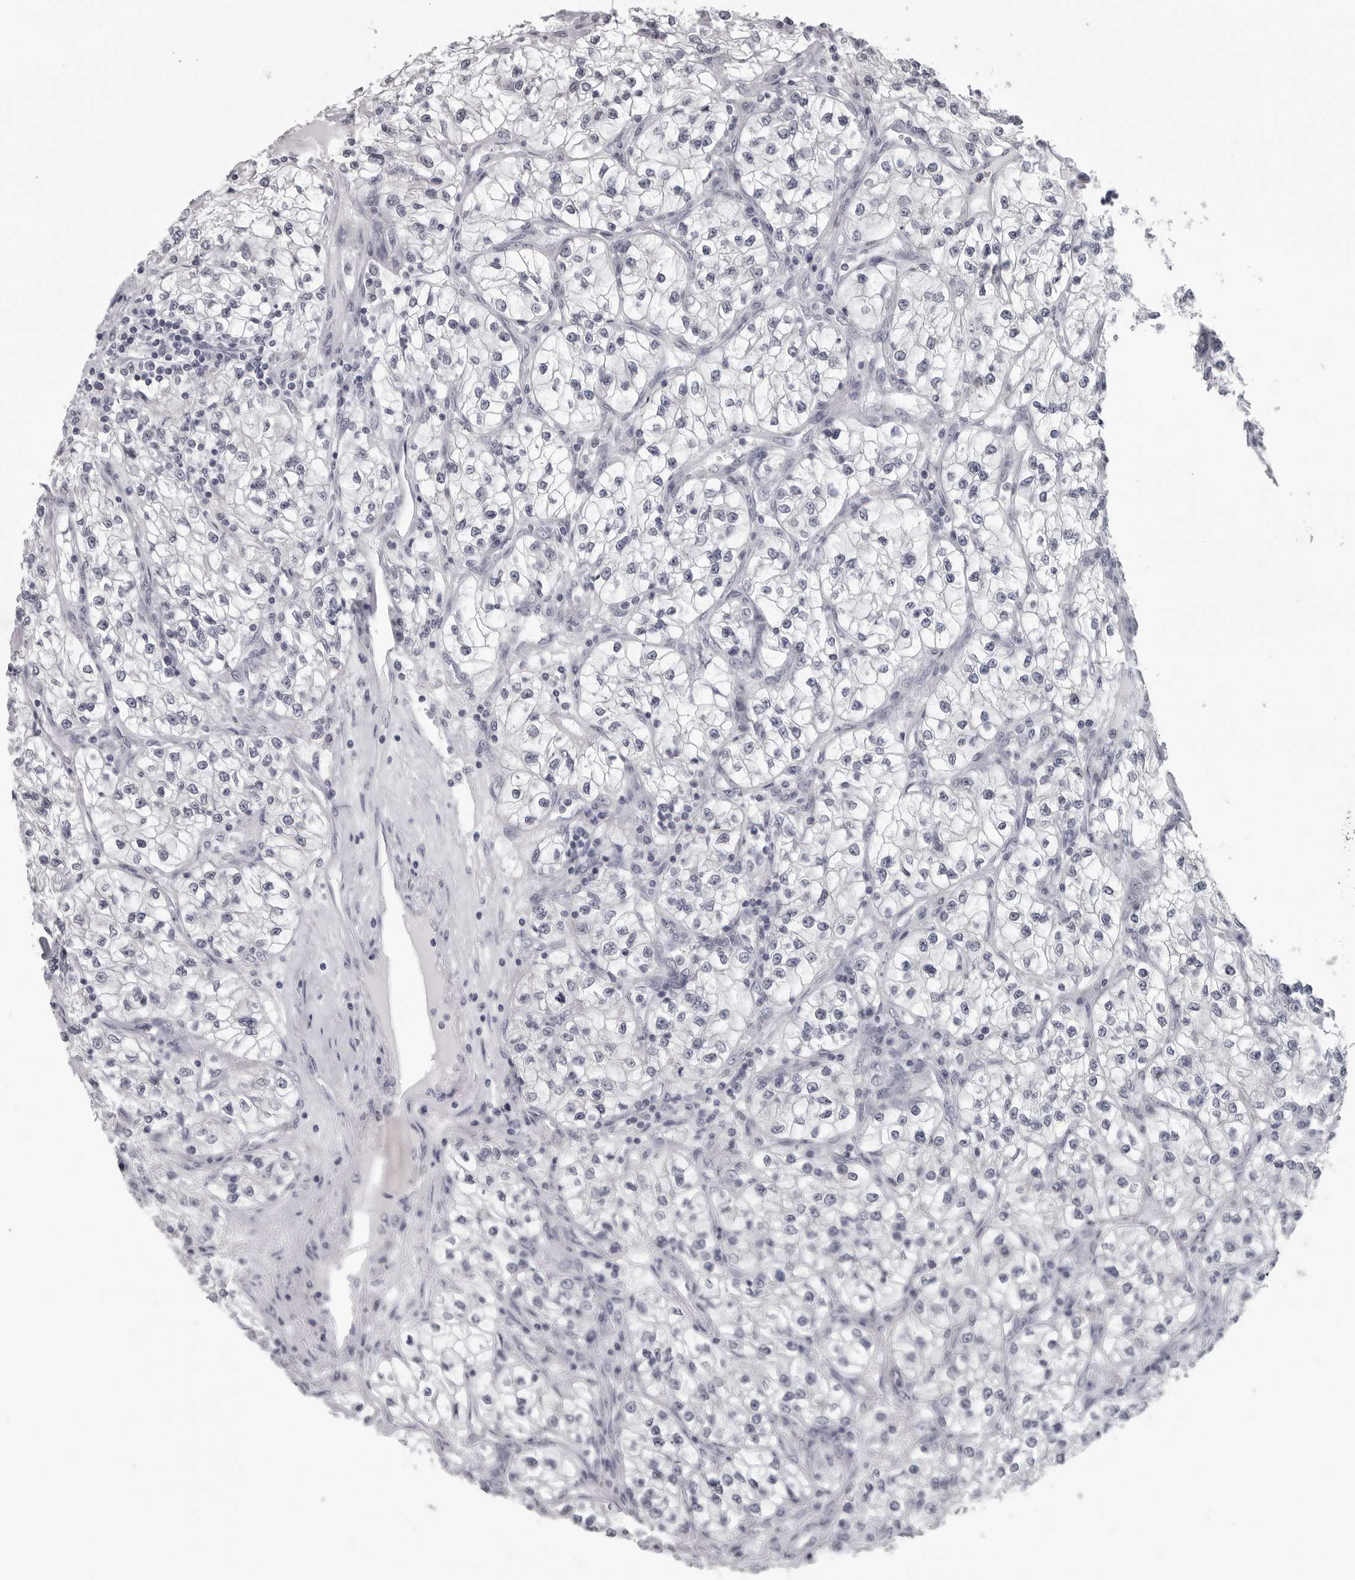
{"staining": {"intensity": "negative", "quantity": "none", "location": "none"}, "tissue": "renal cancer", "cell_type": "Tumor cells", "image_type": "cancer", "snomed": [{"axis": "morphology", "description": "Adenocarcinoma, NOS"}, {"axis": "topography", "description": "Kidney"}], "caption": "Photomicrograph shows no protein staining in tumor cells of adenocarcinoma (renal) tissue. (DAB (3,3'-diaminobenzidine) immunohistochemistry with hematoxylin counter stain).", "gene": "OPLAH", "patient": {"sex": "female", "age": 57}}